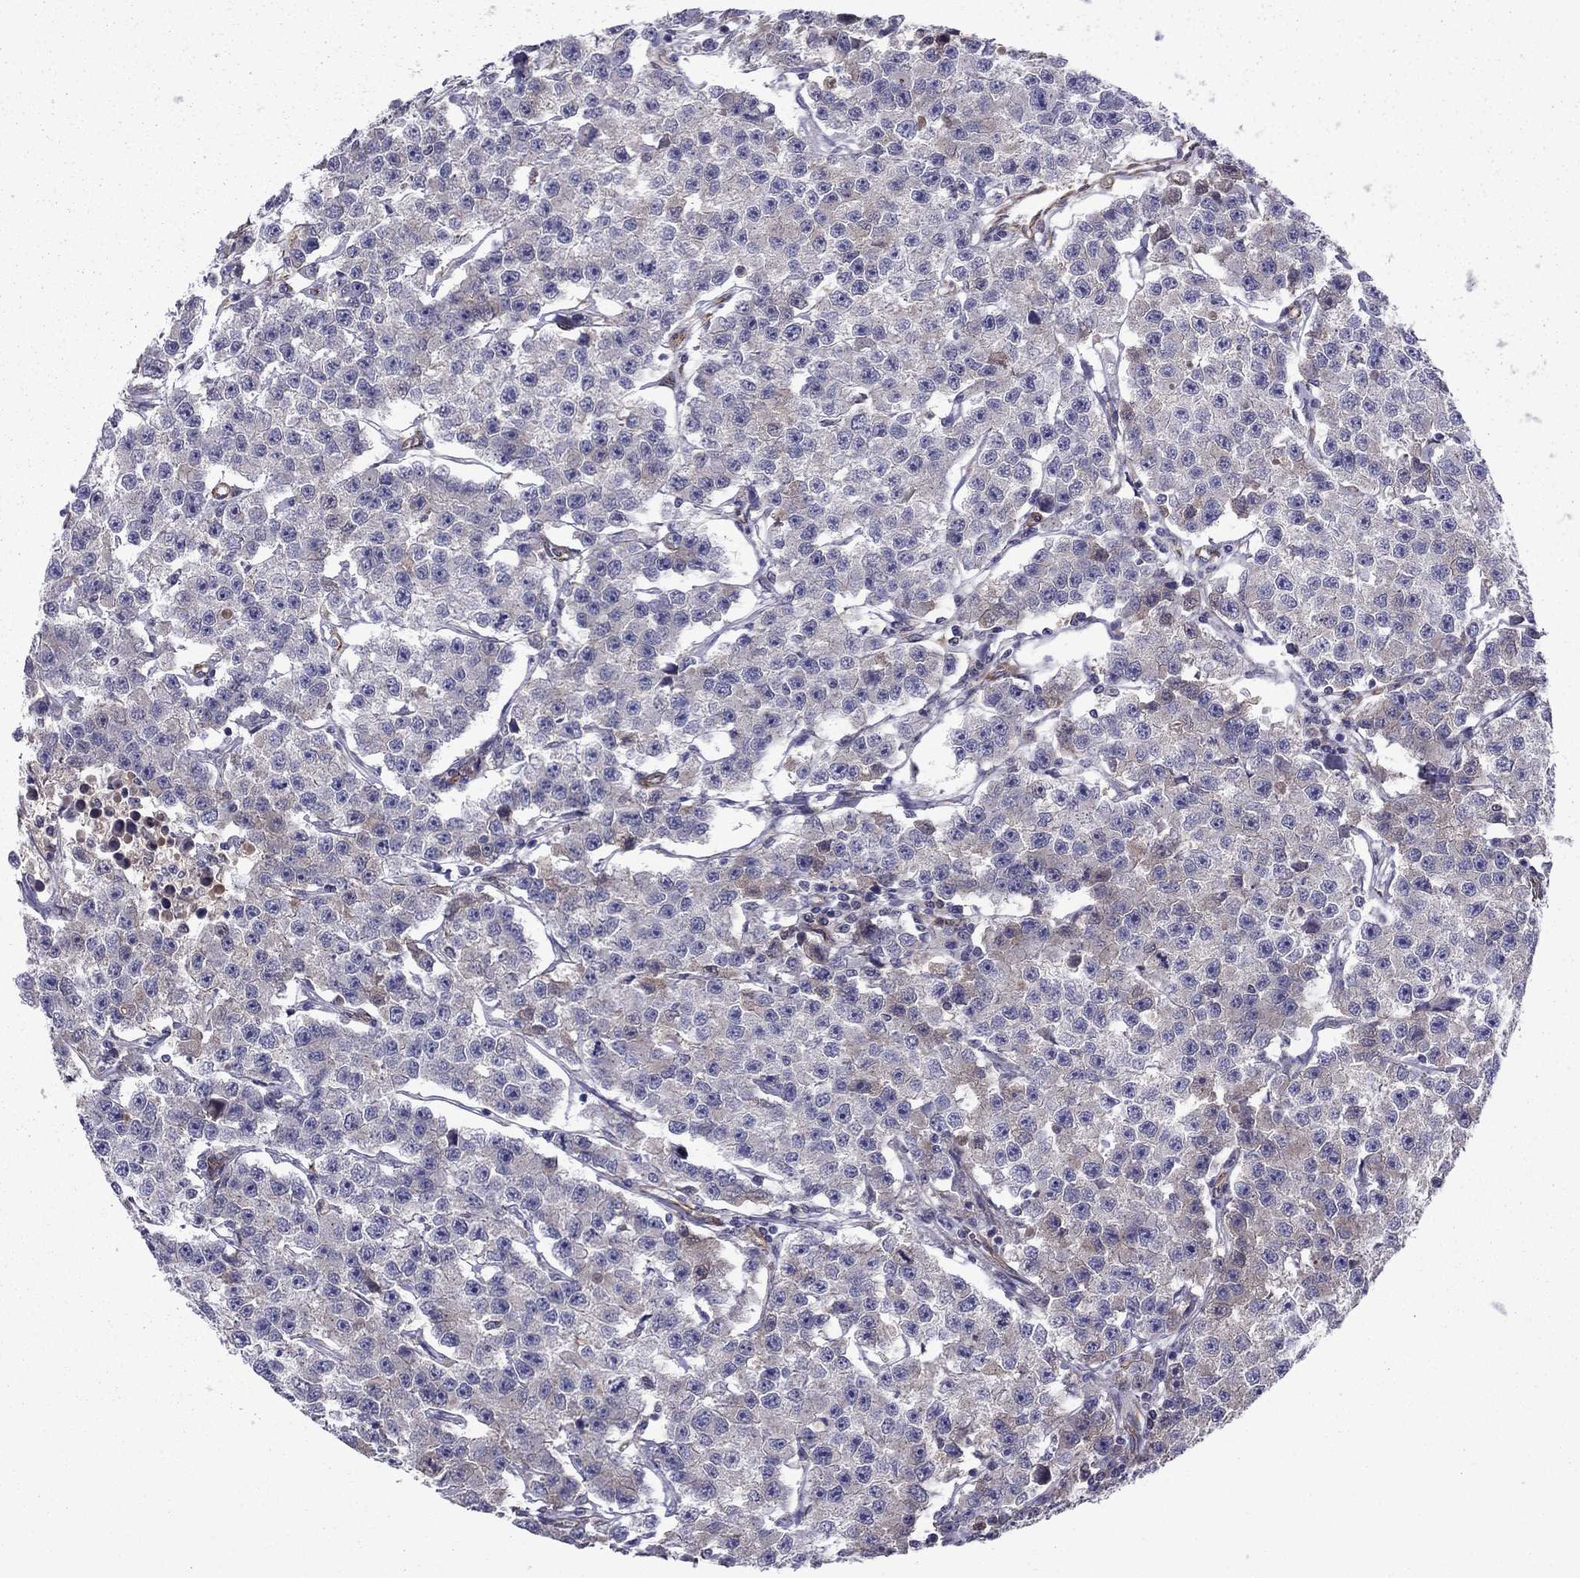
{"staining": {"intensity": "negative", "quantity": "none", "location": "none"}, "tissue": "testis cancer", "cell_type": "Tumor cells", "image_type": "cancer", "snomed": [{"axis": "morphology", "description": "Seminoma, NOS"}, {"axis": "topography", "description": "Testis"}], "caption": "Testis seminoma stained for a protein using immunohistochemistry displays no staining tumor cells.", "gene": "SHMT1", "patient": {"sex": "male", "age": 59}}